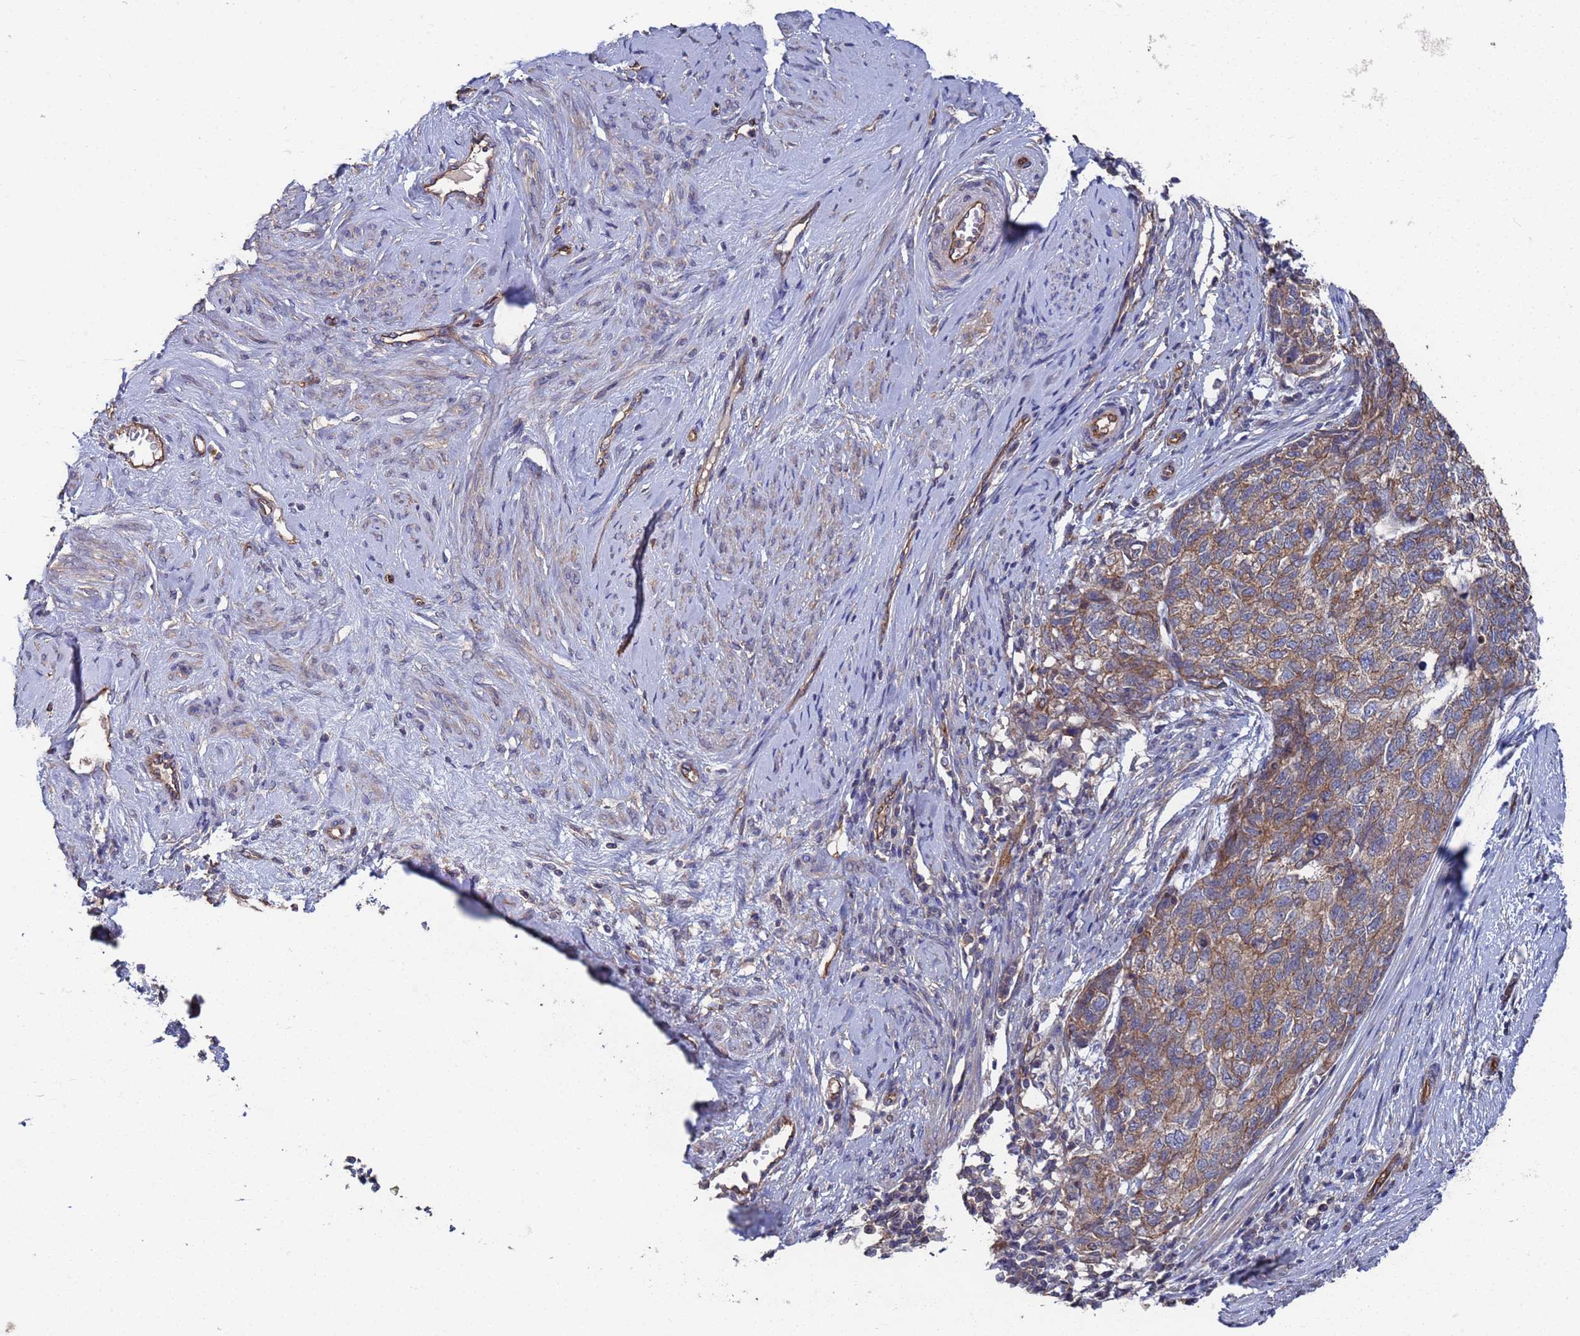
{"staining": {"intensity": "weak", "quantity": "25%-75%", "location": "cytoplasmic/membranous"}, "tissue": "cervical cancer", "cell_type": "Tumor cells", "image_type": "cancer", "snomed": [{"axis": "morphology", "description": "Squamous cell carcinoma, NOS"}, {"axis": "topography", "description": "Cervix"}], "caption": "Approximately 25%-75% of tumor cells in human cervical squamous cell carcinoma exhibit weak cytoplasmic/membranous protein positivity as visualized by brown immunohistochemical staining.", "gene": "NDUFAF6", "patient": {"sex": "female", "age": 63}}